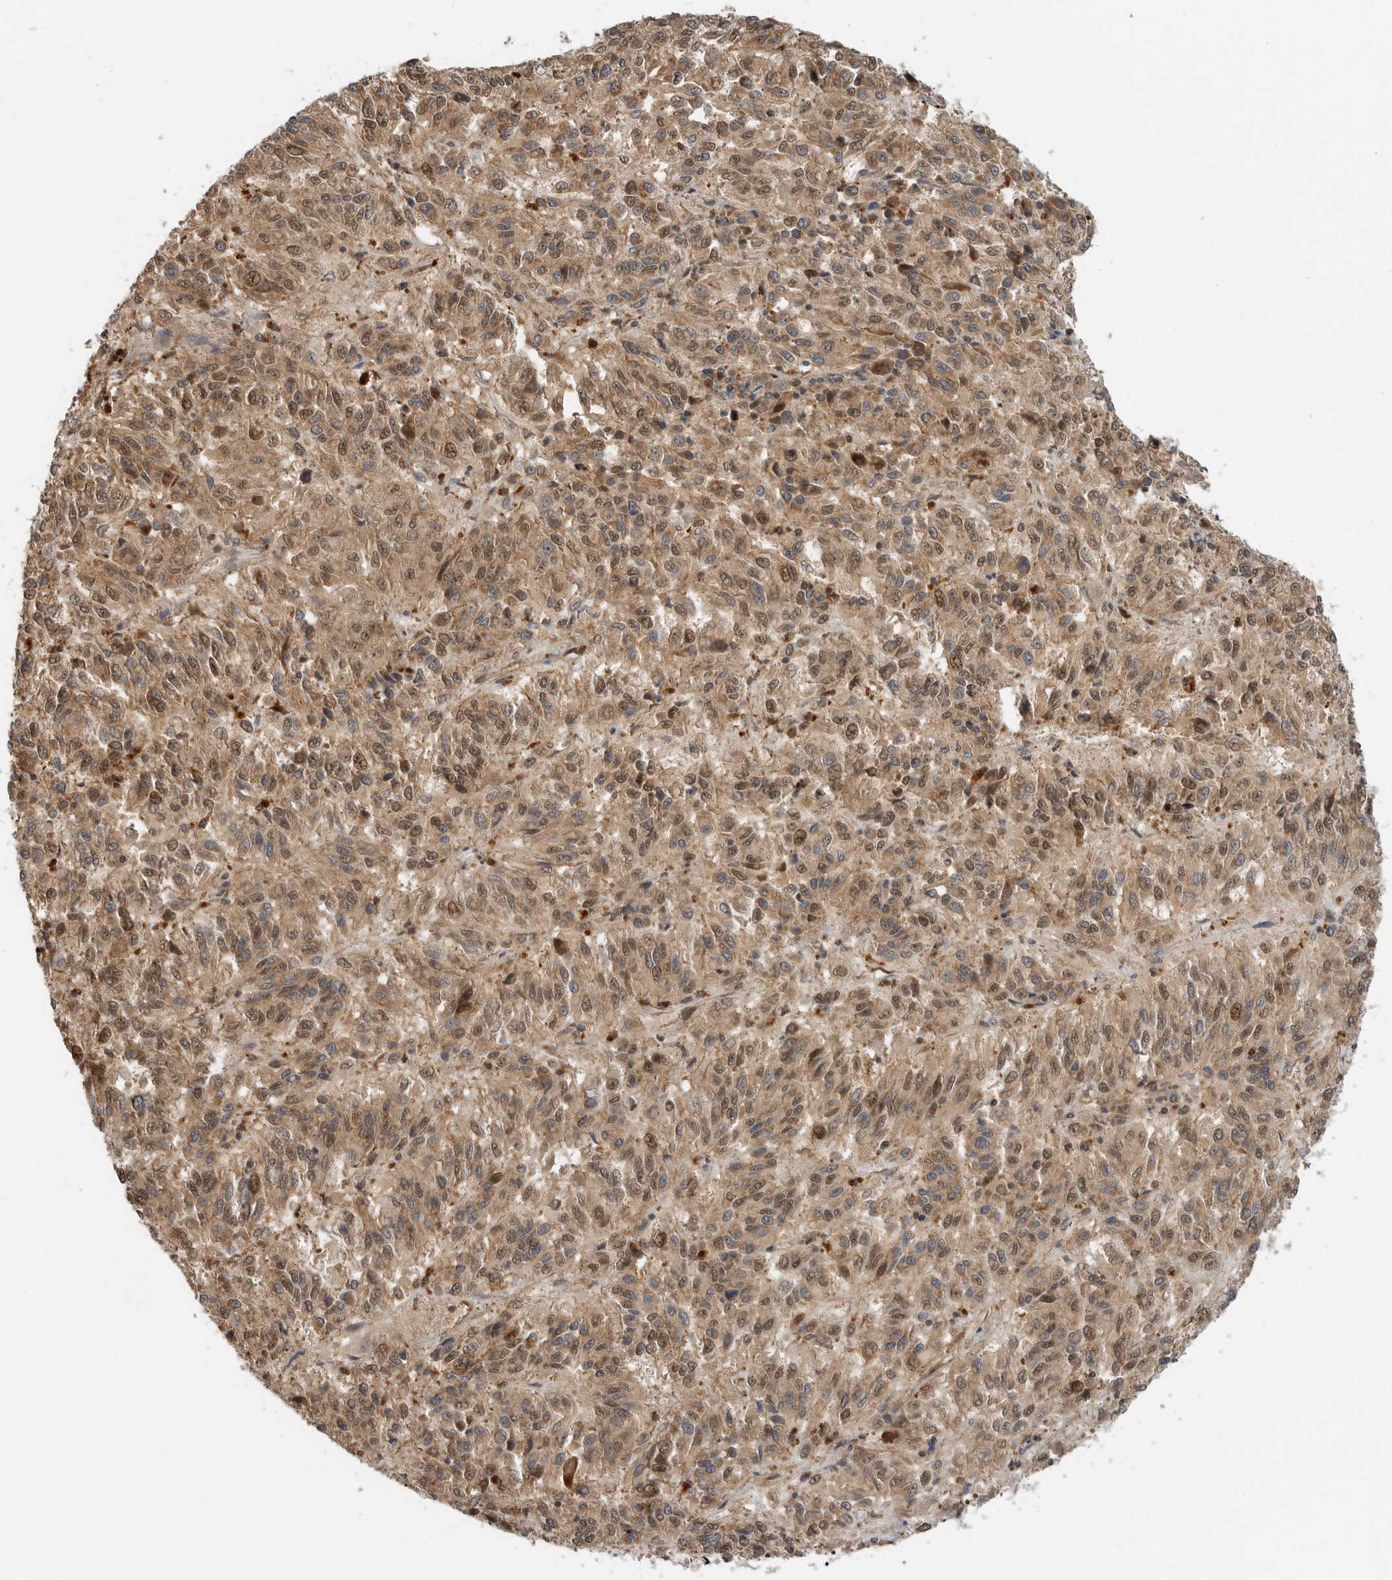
{"staining": {"intensity": "moderate", "quantity": ">75%", "location": "cytoplasmic/membranous,nuclear"}, "tissue": "melanoma", "cell_type": "Tumor cells", "image_type": "cancer", "snomed": [{"axis": "morphology", "description": "Malignant melanoma, Metastatic site"}, {"axis": "topography", "description": "Lung"}], "caption": "Tumor cells show moderate cytoplasmic/membranous and nuclear expression in about >75% of cells in malignant melanoma (metastatic site). (DAB IHC, brown staining for protein, blue staining for nuclei).", "gene": "STRAP", "patient": {"sex": "male", "age": 64}}